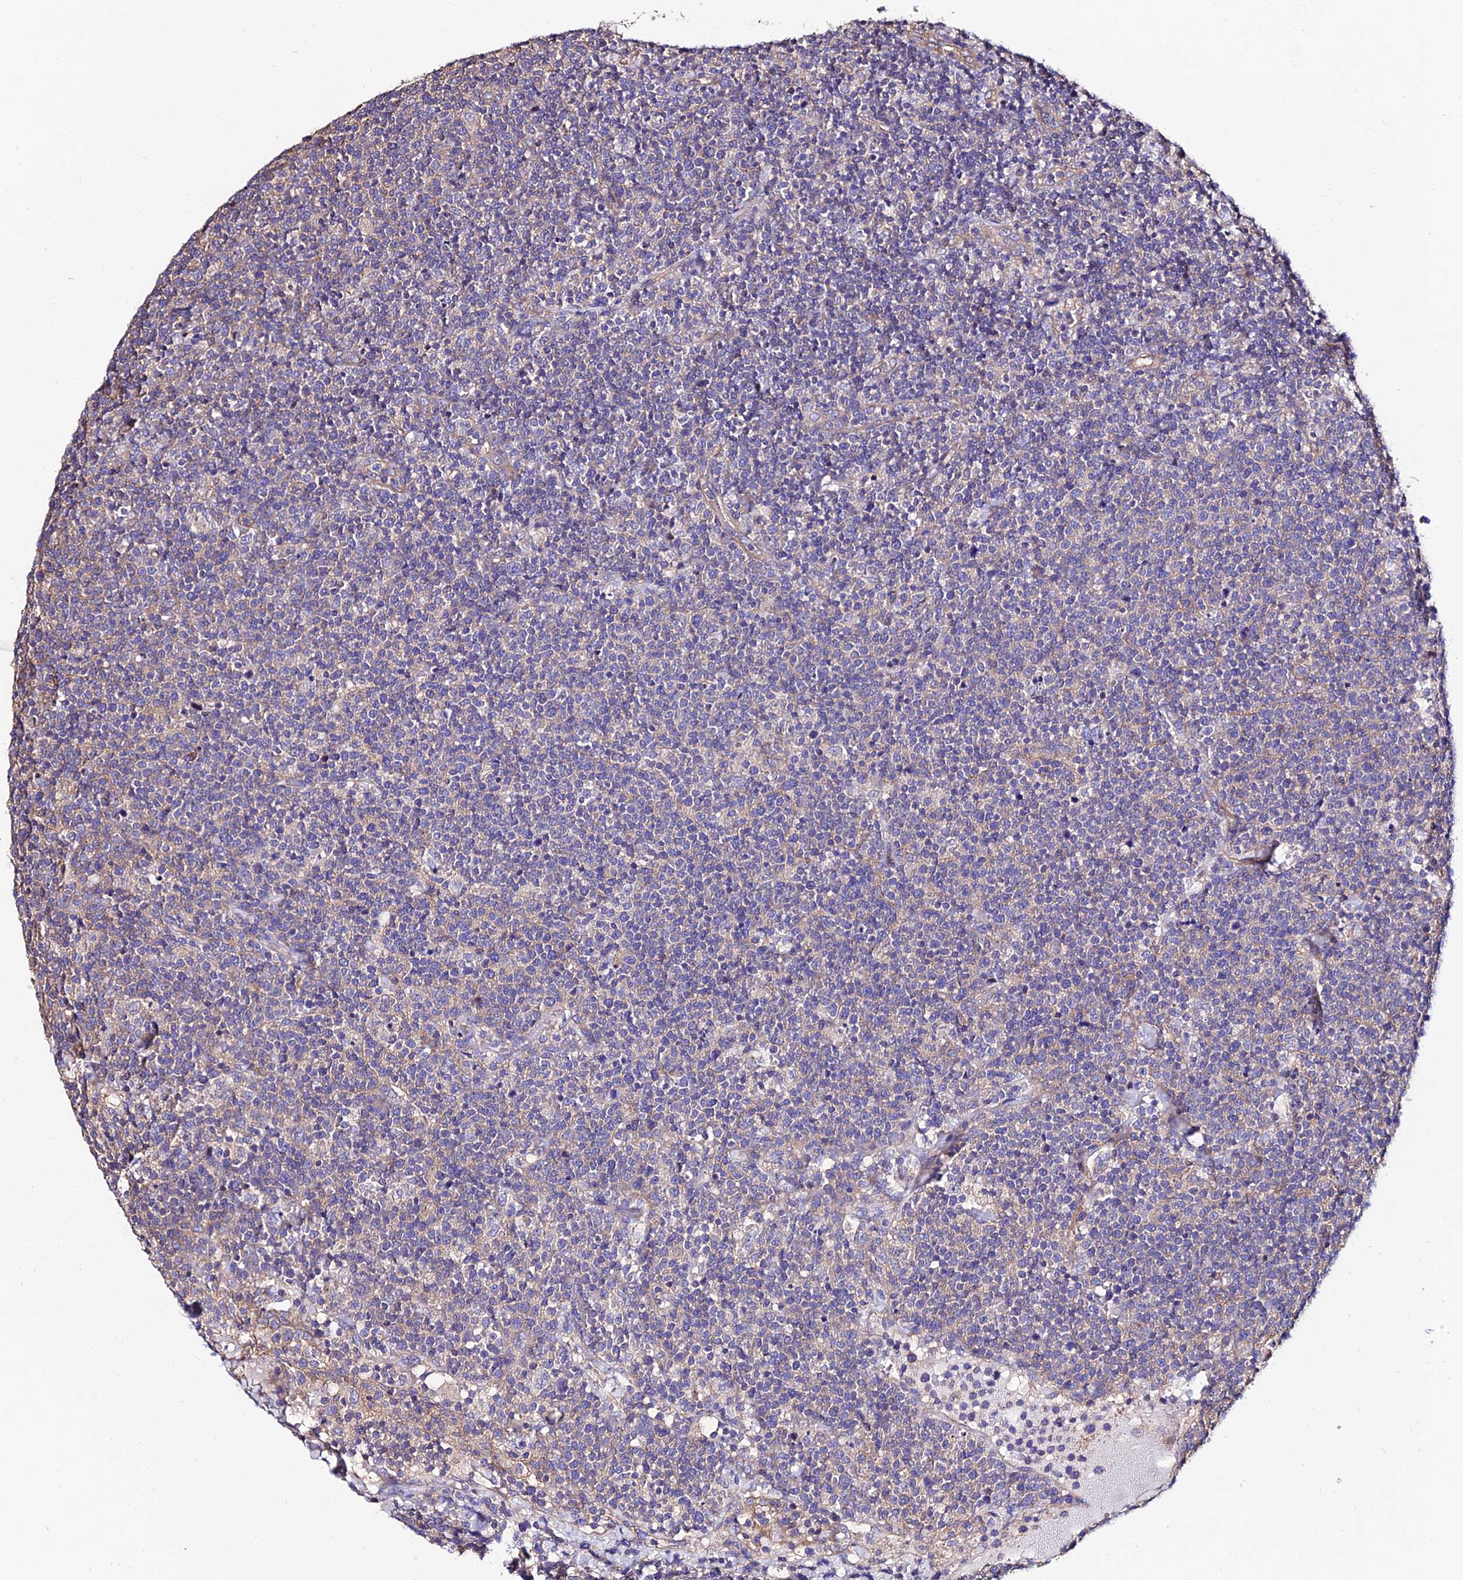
{"staining": {"intensity": "negative", "quantity": "none", "location": "none"}, "tissue": "lymphoma", "cell_type": "Tumor cells", "image_type": "cancer", "snomed": [{"axis": "morphology", "description": "Malignant lymphoma, non-Hodgkin's type, High grade"}, {"axis": "topography", "description": "Lymph node"}], "caption": "High magnification brightfield microscopy of lymphoma stained with DAB (3,3'-diaminobenzidine) (brown) and counterstained with hematoxylin (blue): tumor cells show no significant positivity.", "gene": "CALM2", "patient": {"sex": "male", "age": 61}}